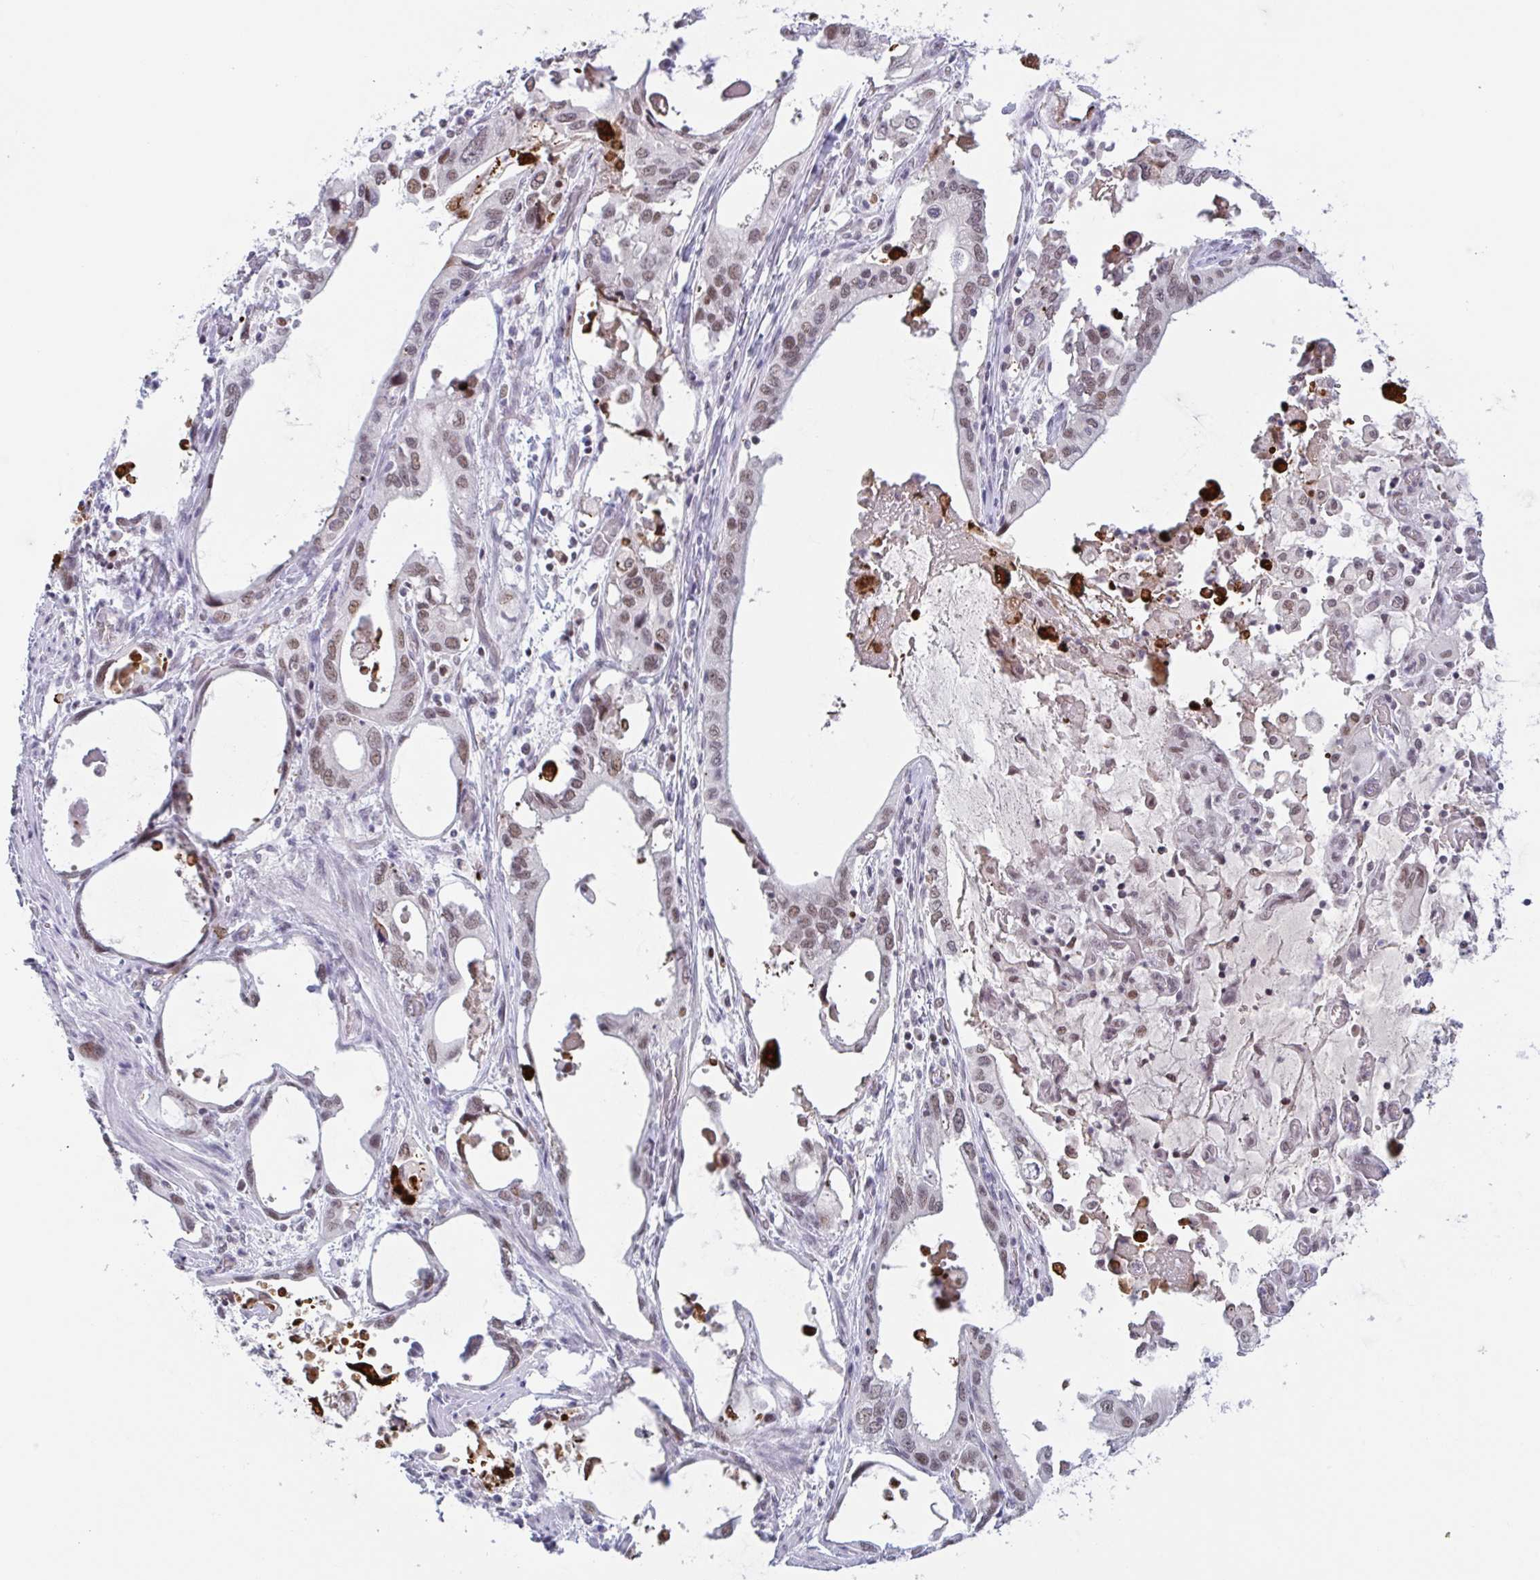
{"staining": {"intensity": "moderate", "quantity": ">75%", "location": "nuclear"}, "tissue": "stomach cancer", "cell_type": "Tumor cells", "image_type": "cancer", "snomed": [{"axis": "morphology", "description": "Adenocarcinoma, NOS"}, {"axis": "topography", "description": "Stomach, upper"}], "caption": "Stomach adenocarcinoma tissue exhibits moderate nuclear staining in about >75% of tumor cells, visualized by immunohistochemistry.", "gene": "PLG", "patient": {"sex": "male", "age": 74}}